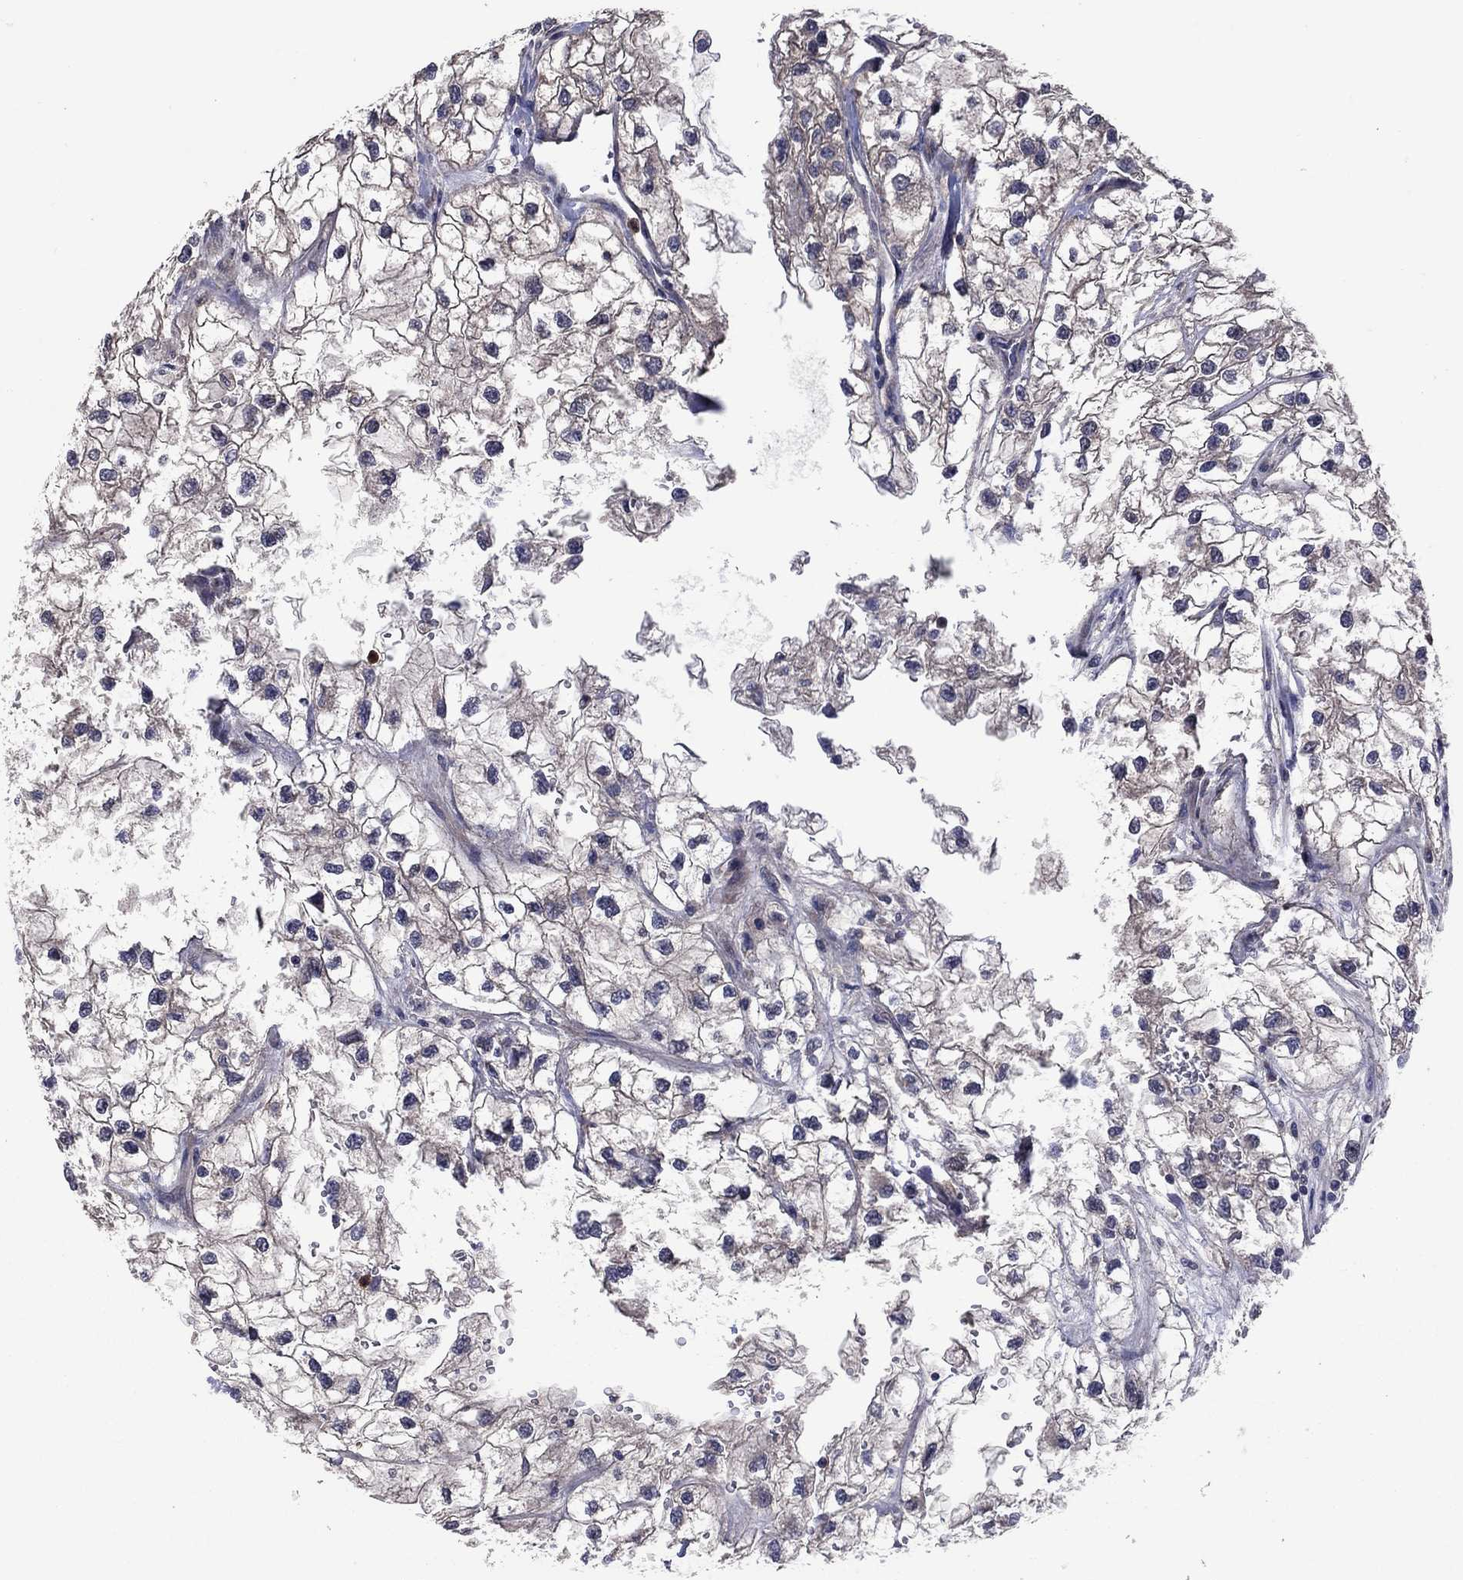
{"staining": {"intensity": "negative", "quantity": "none", "location": "none"}, "tissue": "renal cancer", "cell_type": "Tumor cells", "image_type": "cancer", "snomed": [{"axis": "morphology", "description": "Adenocarcinoma, NOS"}, {"axis": "topography", "description": "Kidney"}], "caption": "Immunohistochemical staining of renal cancer (adenocarcinoma) demonstrates no significant expression in tumor cells. The staining is performed using DAB brown chromogen with nuclei counter-stained in using hematoxylin.", "gene": "MSRB1", "patient": {"sex": "male", "age": 59}}